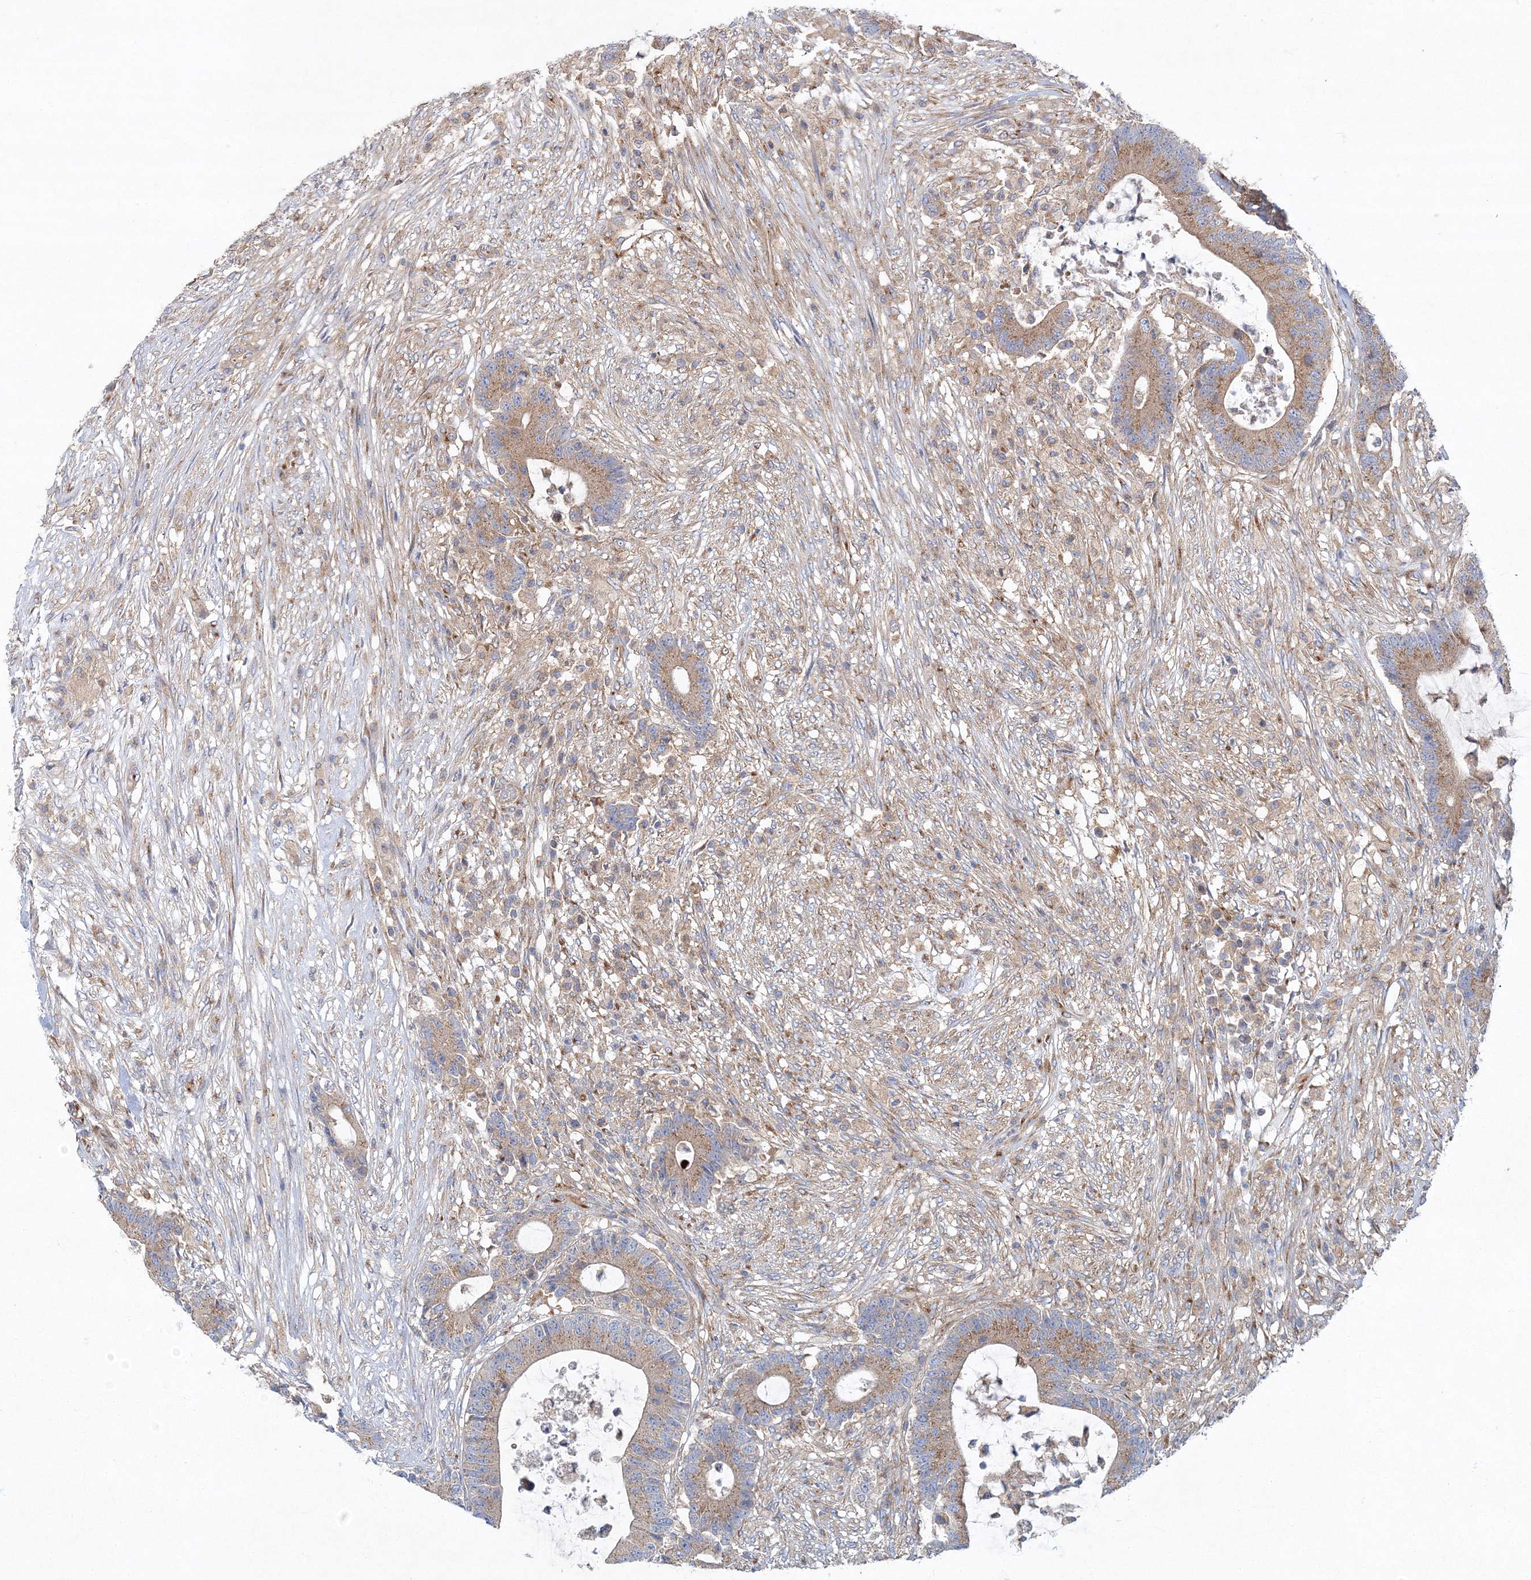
{"staining": {"intensity": "moderate", "quantity": ">75%", "location": "cytoplasmic/membranous"}, "tissue": "colorectal cancer", "cell_type": "Tumor cells", "image_type": "cancer", "snomed": [{"axis": "morphology", "description": "Adenocarcinoma, NOS"}, {"axis": "topography", "description": "Colon"}], "caption": "Immunohistochemistry (IHC) (DAB) staining of human adenocarcinoma (colorectal) displays moderate cytoplasmic/membranous protein expression in about >75% of tumor cells. (DAB (3,3'-diaminobenzidine) IHC with brightfield microscopy, high magnification).", "gene": "SEC23IP", "patient": {"sex": "female", "age": 84}}